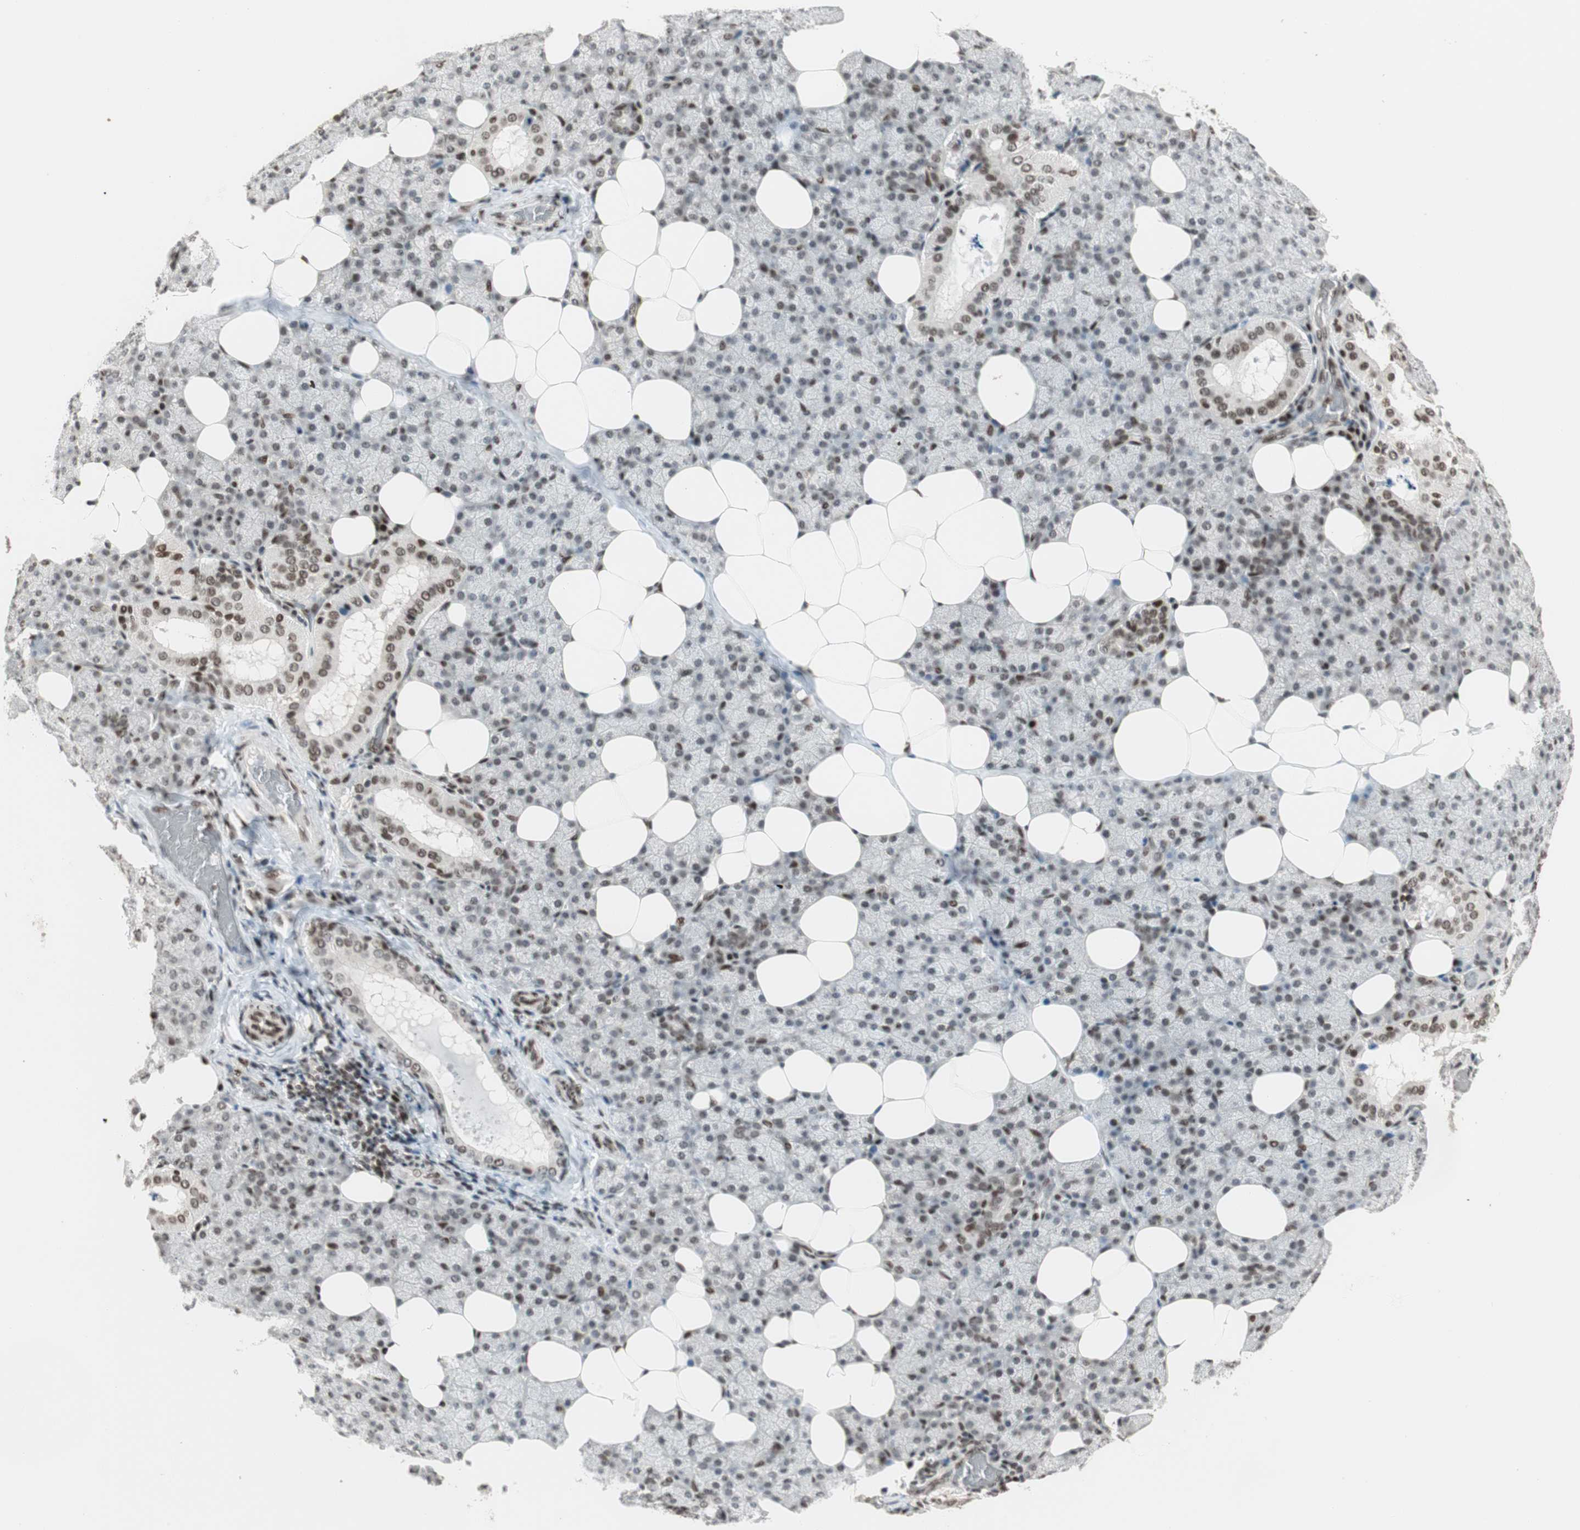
{"staining": {"intensity": "moderate", "quantity": ">75%", "location": "nuclear"}, "tissue": "salivary gland", "cell_type": "Glandular cells", "image_type": "normal", "snomed": [{"axis": "morphology", "description": "Normal tissue, NOS"}, {"axis": "topography", "description": "Lymph node"}, {"axis": "topography", "description": "Salivary gland"}], "caption": "Immunohistochemical staining of unremarkable human salivary gland displays medium levels of moderate nuclear staining in about >75% of glandular cells.", "gene": "MDC1", "patient": {"sex": "male", "age": 8}}